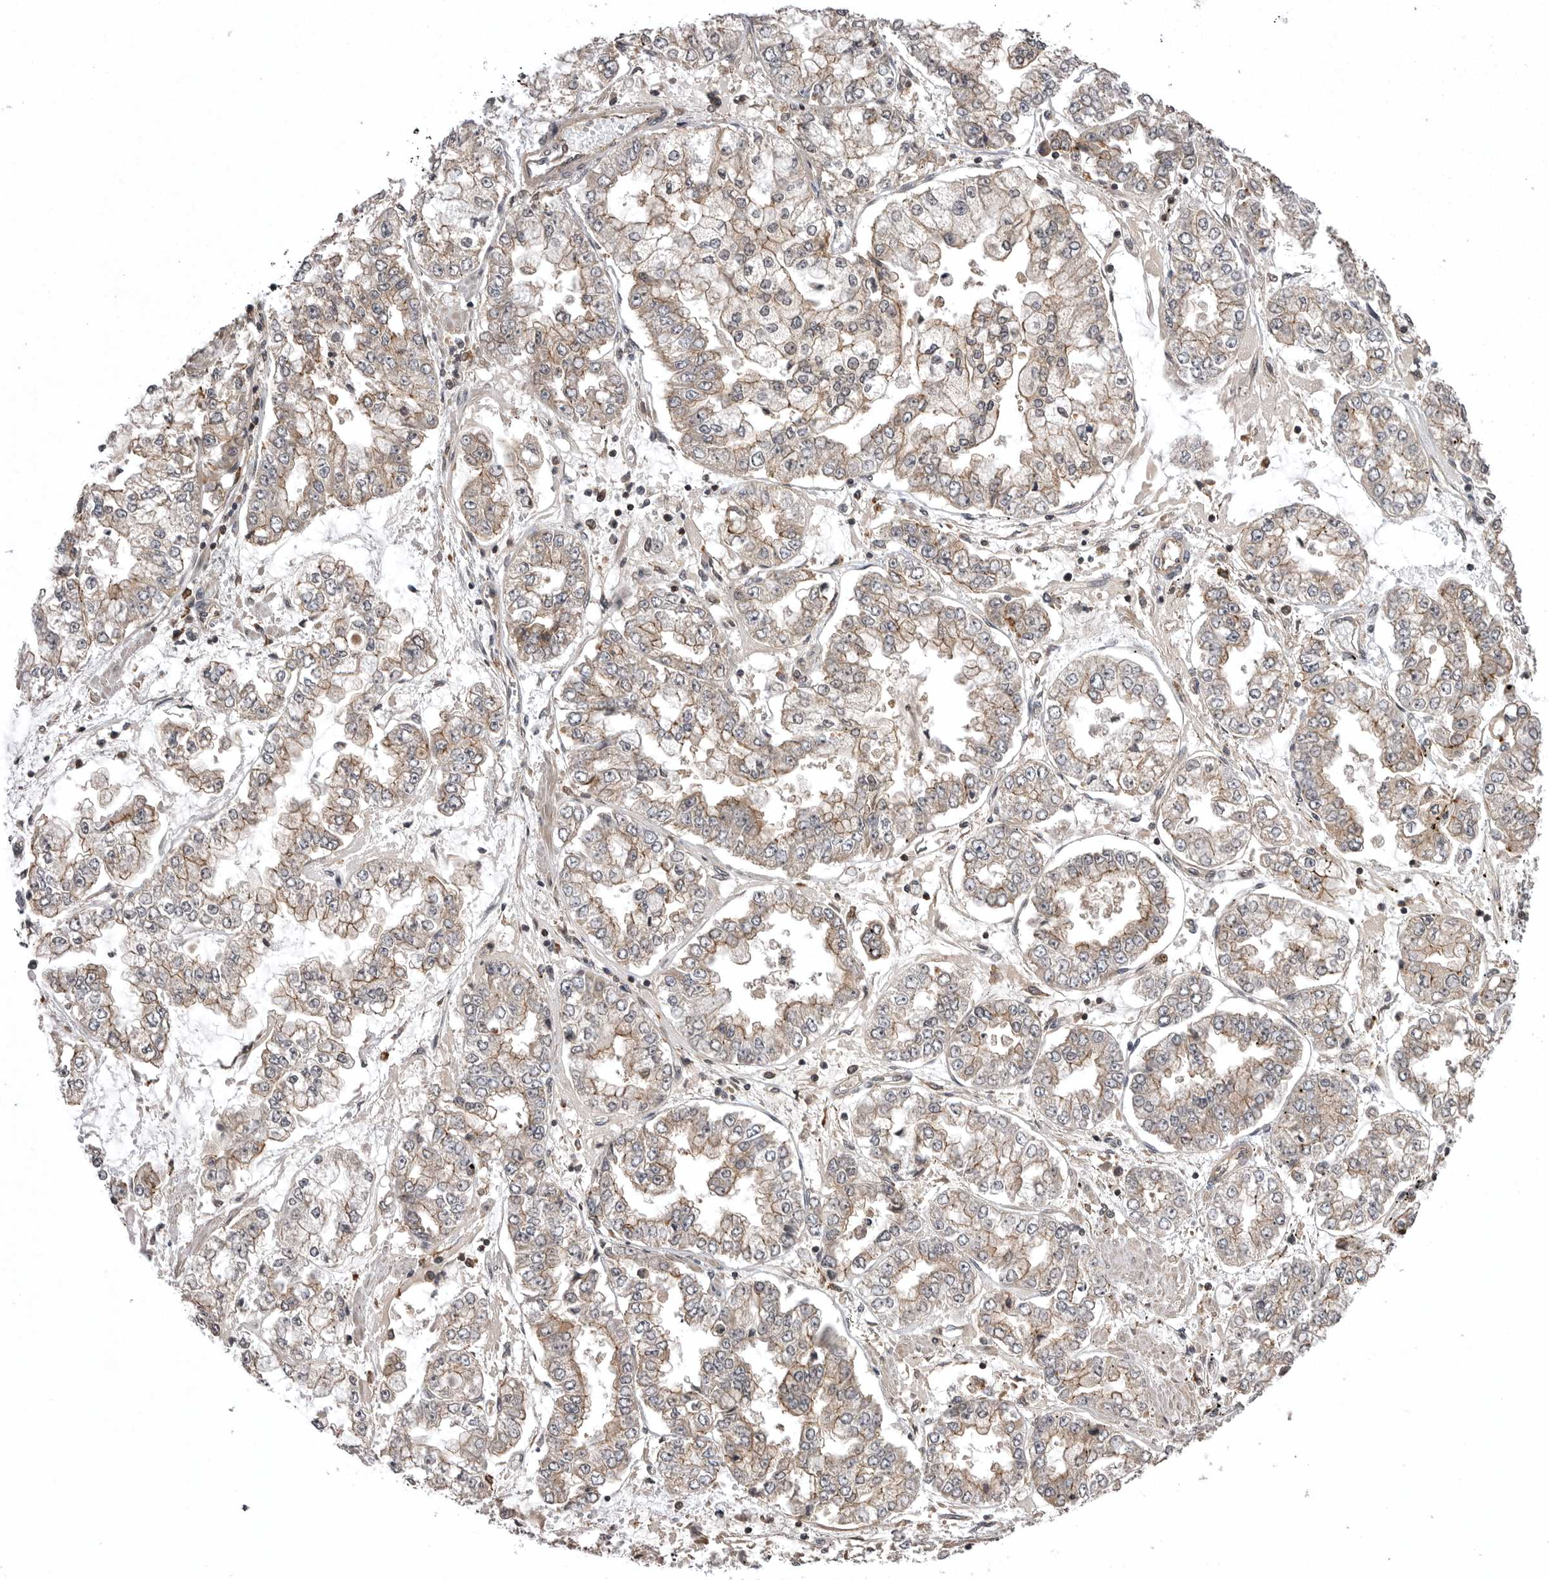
{"staining": {"intensity": "weak", "quantity": ">75%", "location": "cytoplasmic/membranous"}, "tissue": "stomach cancer", "cell_type": "Tumor cells", "image_type": "cancer", "snomed": [{"axis": "morphology", "description": "Adenocarcinoma, NOS"}, {"axis": "topography", "description": "Stomach"}], "caption": "Adenocarcinoma (stomach) stained for a protein displays weak cytoplasmic/membranous positivity in tumor cells. Nuclei are stained in blue.", "gene": "AOAH", "patient": {"sex": "male", "age": 76}}